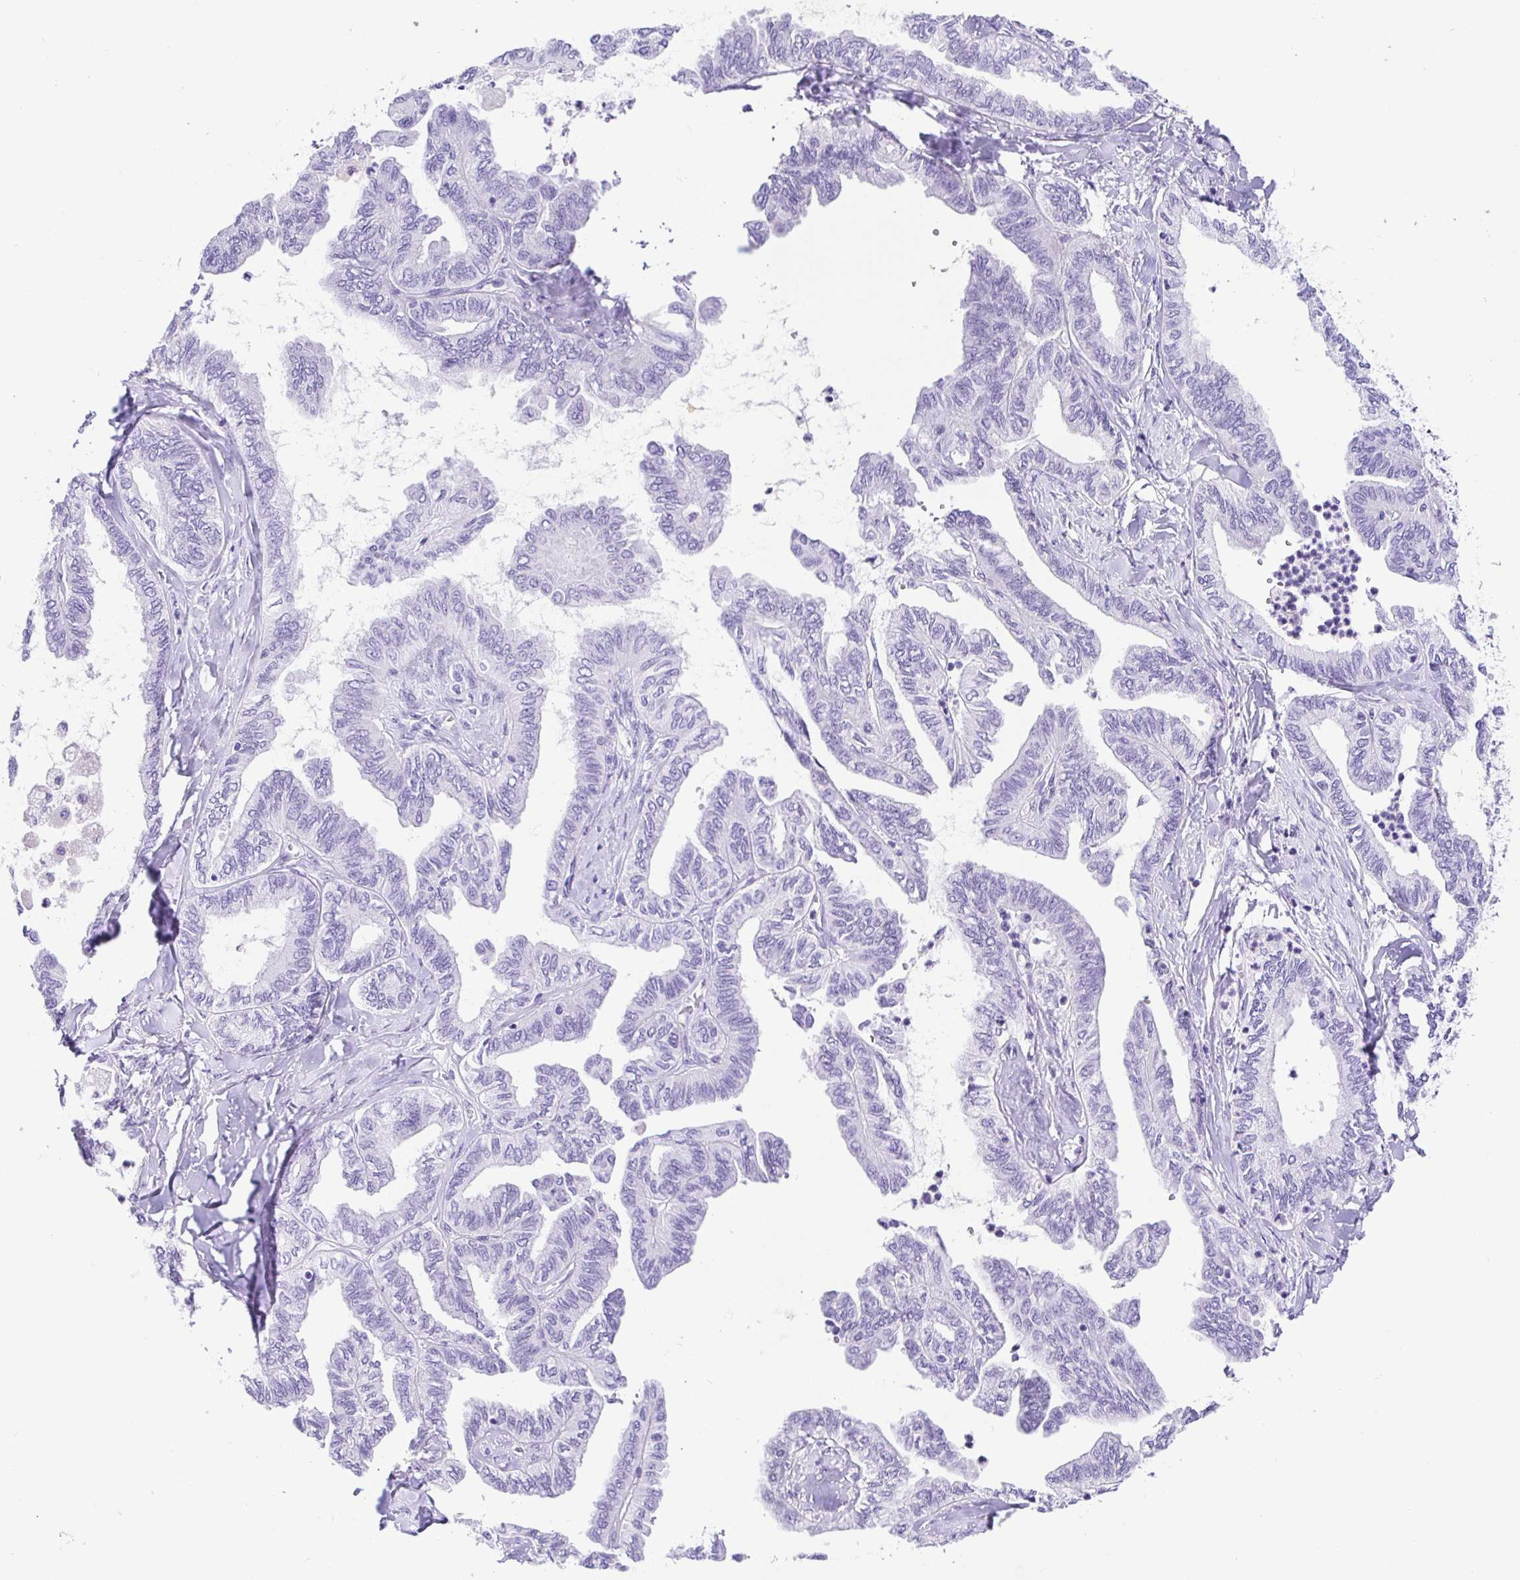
{"staining": {"intensity": "negative", "quantity": "none", "location": "none"}, "tissue": "ovarian cancer", "cell_type": "Tumor cells", "image_type": "cancer", "snomed": [{"axis": "morphology", "description": "Carcinoma, endometroid"}, {"axis": "topography", "description": "Ovary"}], "caption": "The histopathology image demonstrates no significant positivity in tumor cells of ovarian cancer. (DAB immunohistochemistry (IHC) visualized using brightfield microscopy, high magnification).", "gene": "PRAMEF19", "patient": {"sex": "female", "age": 70}}